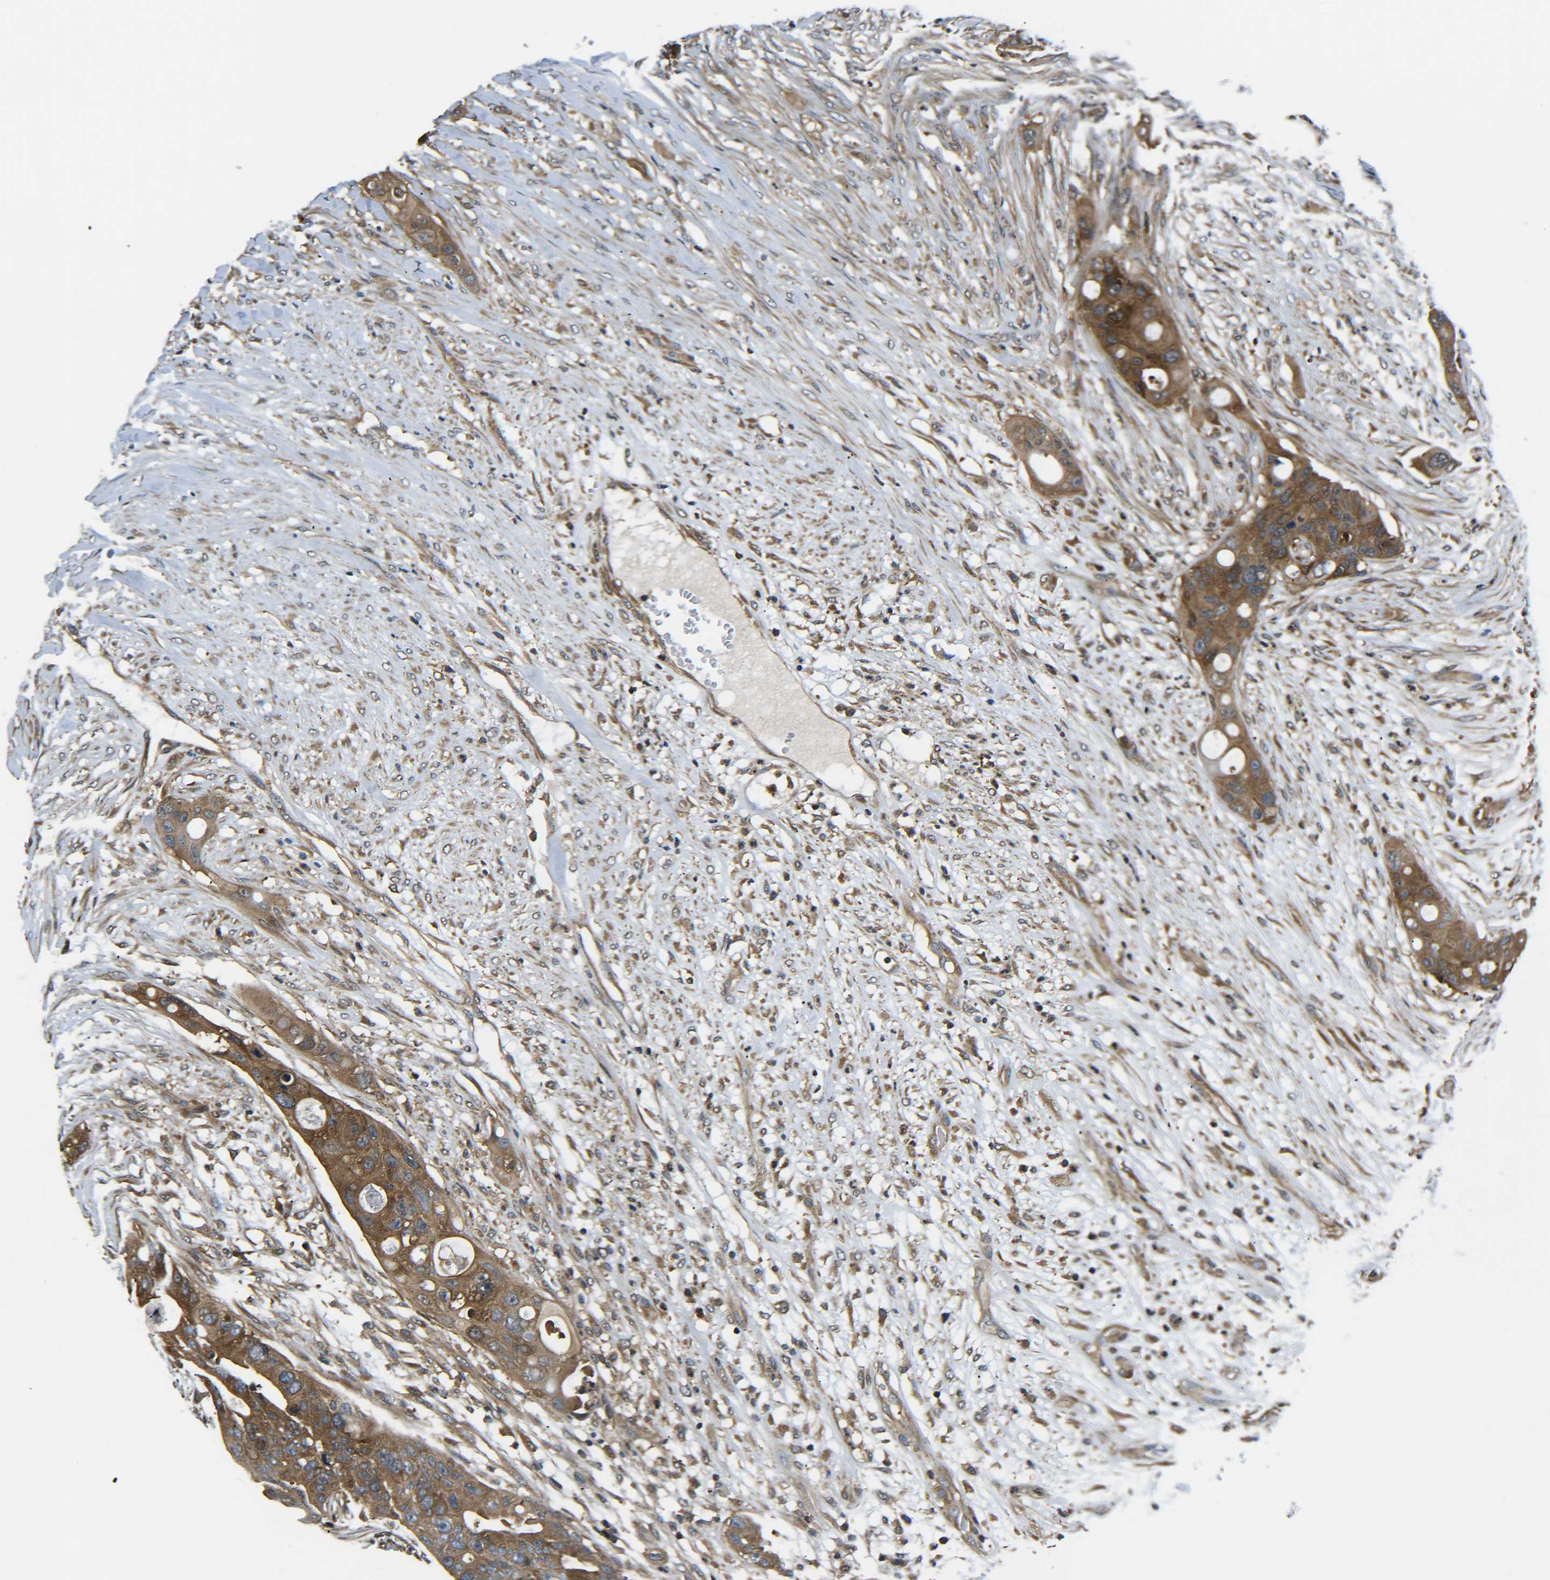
{"staining": {"intensity": "strong", "quantity": ">75%", "location": "cytoplasmic/membranous"}, "tissue": "colorectal cancer", "cell_type": "Tumor cells", "image_type": "cancer", "snomed": [{"axis": "morphology", "description": "Adenocarcinoma, NOS"}, {"axis": "topography", "description": "Colon"}], "caption": "A histopathology image of human adenocarcinoma (colorectal) stained for a protein displays strong cytoplasmic/membranous brown staining in tumor cells. The staining is performed using DAB (3,3'-diaminobenzidine) brown chromogen to label protein expression. The nuclei are counter-stained blue using hematoxylin.", "gene": "PREB", "patient": {"sex": "female", "age": 57}}